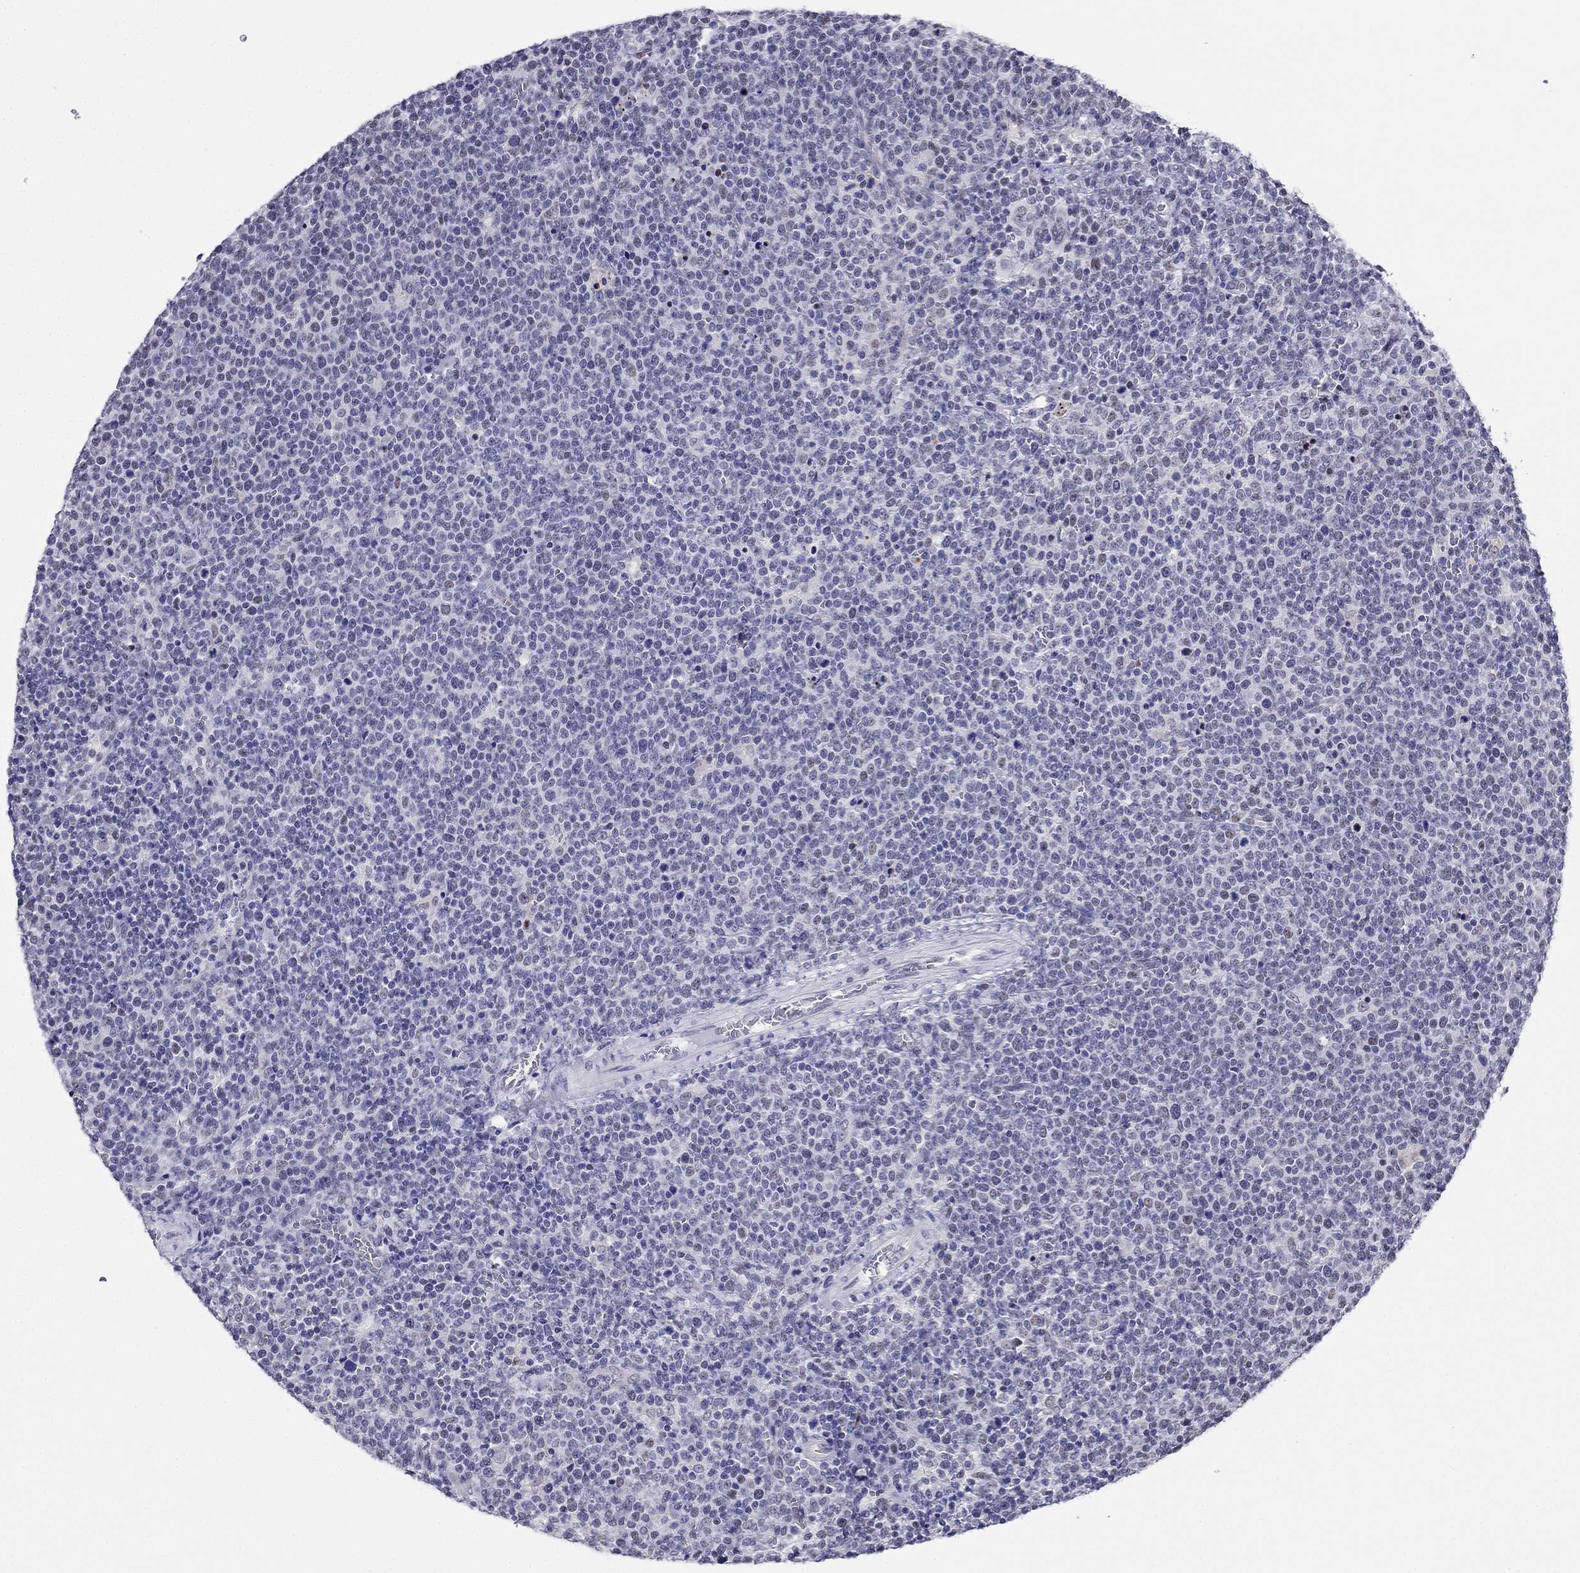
{"staining": {"intensity": "negative", "quantity": "none", "location": "none"}, "tissue": "lymphoma", "cell_type": "Tumor cells", "image_type": "cancer", "snomed": [{"axis": "morphology", "description": "Malignant lymphoma, non-Hodgkin's type, High grade"}, {"axis": "topography", "description": "Lymph node"}], "caption": "A photomicrograph of lymphoma stained for a protein displays no brown staining in tumor cells.", "gene": "PPM1G", "patient": {"sex": "male", "age": 61}}